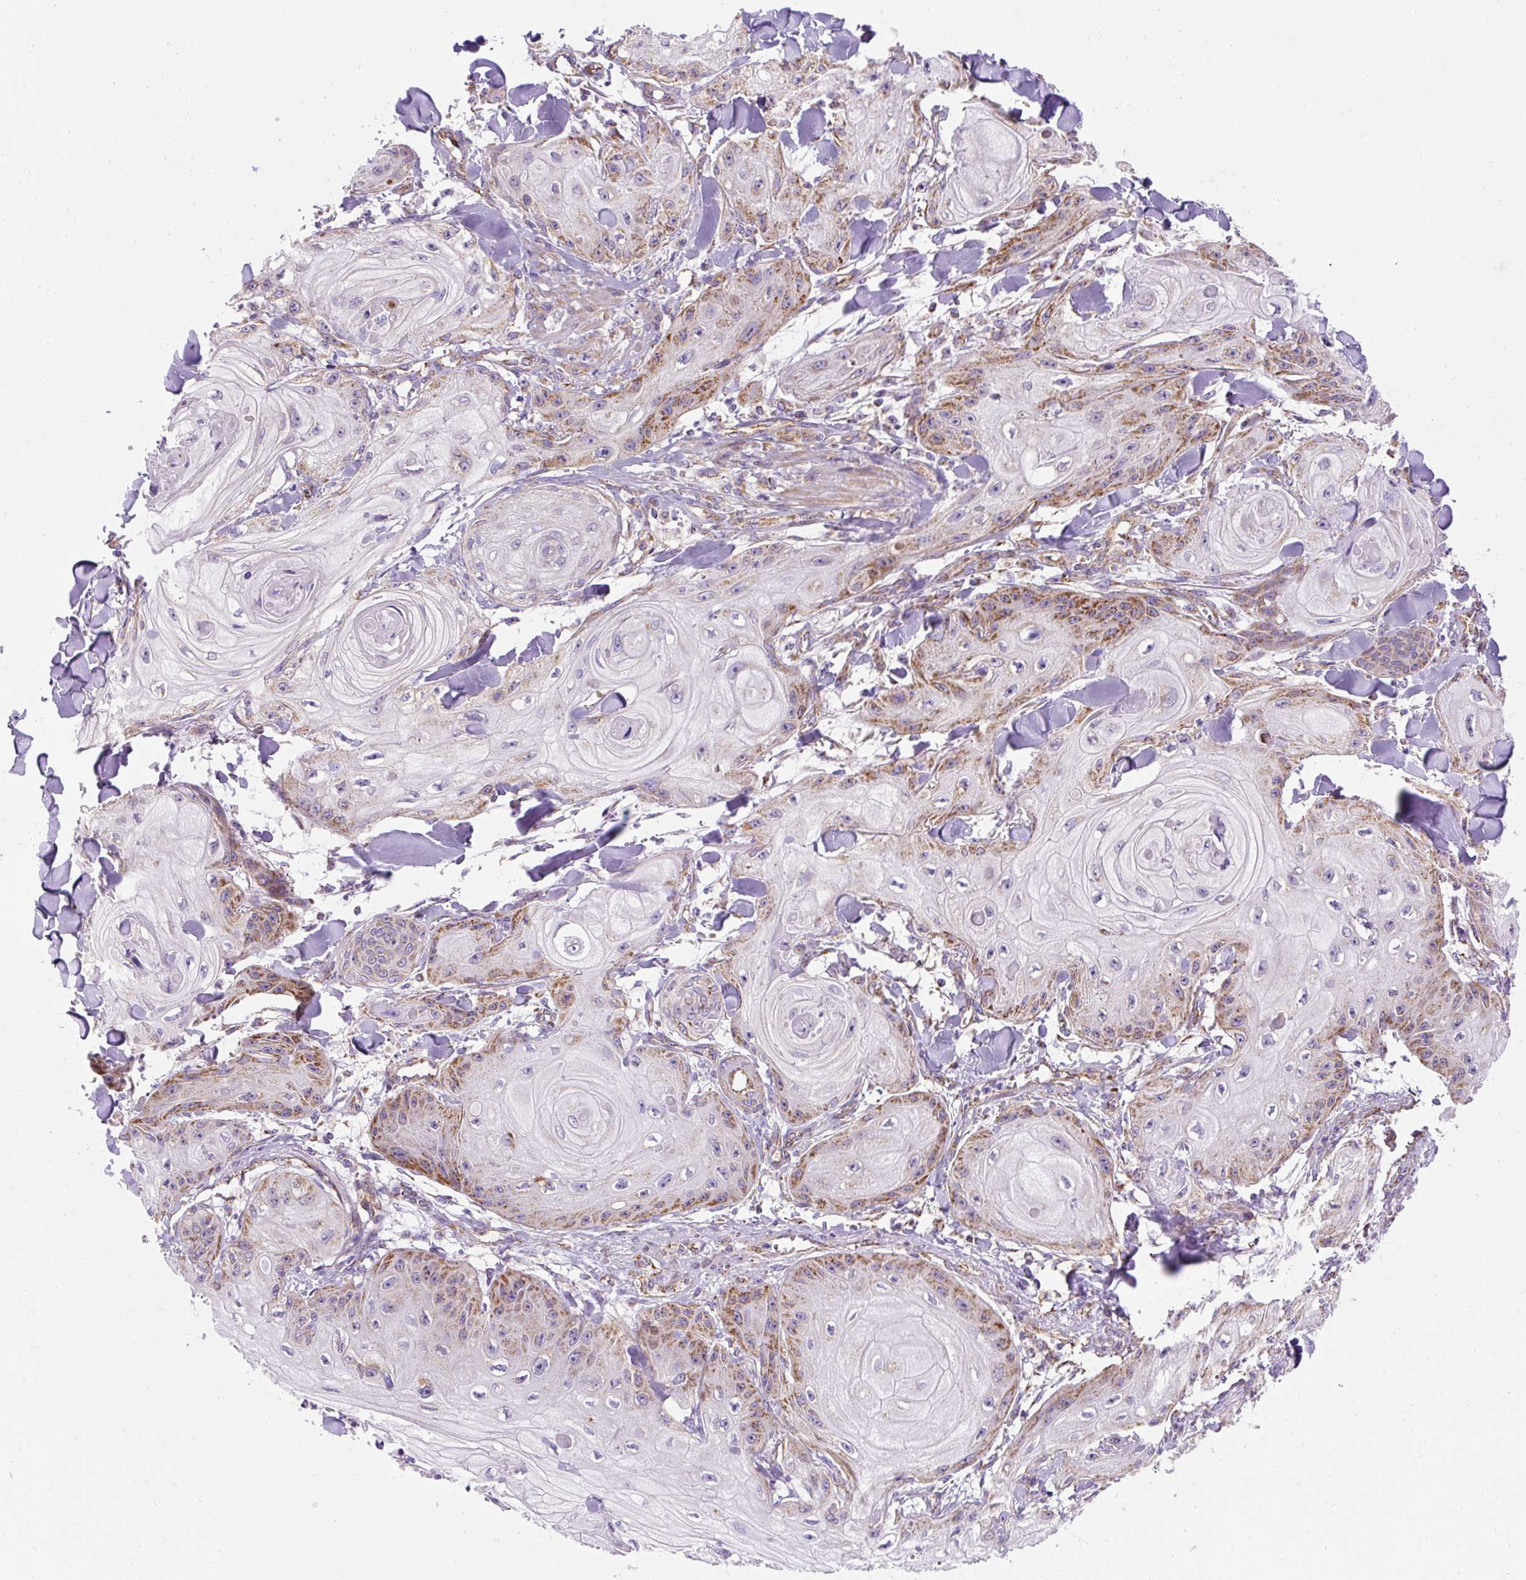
{"staining": {"intensity": "moderate", "quantity": "25%-75%", "location": "cytoplasmic/membranous"}, "tissue": "skin cancer", "cell_type": "Tumor cells", "image_type": "cancer", "snomed": [{"axis": "morphology", "description": "Squamous cell carcinoma, NOS"}, {"axis": "topography", "description": "Skin"}], "caption": "This is a histology image of immunohistochemistry staining of skin squamous cell carcinoma, which shows moderate positivity in the cytoplasmic/membranous of tumor cells.", "gene": "CEP290", "patient": {"sex": "male", "age": 74}}